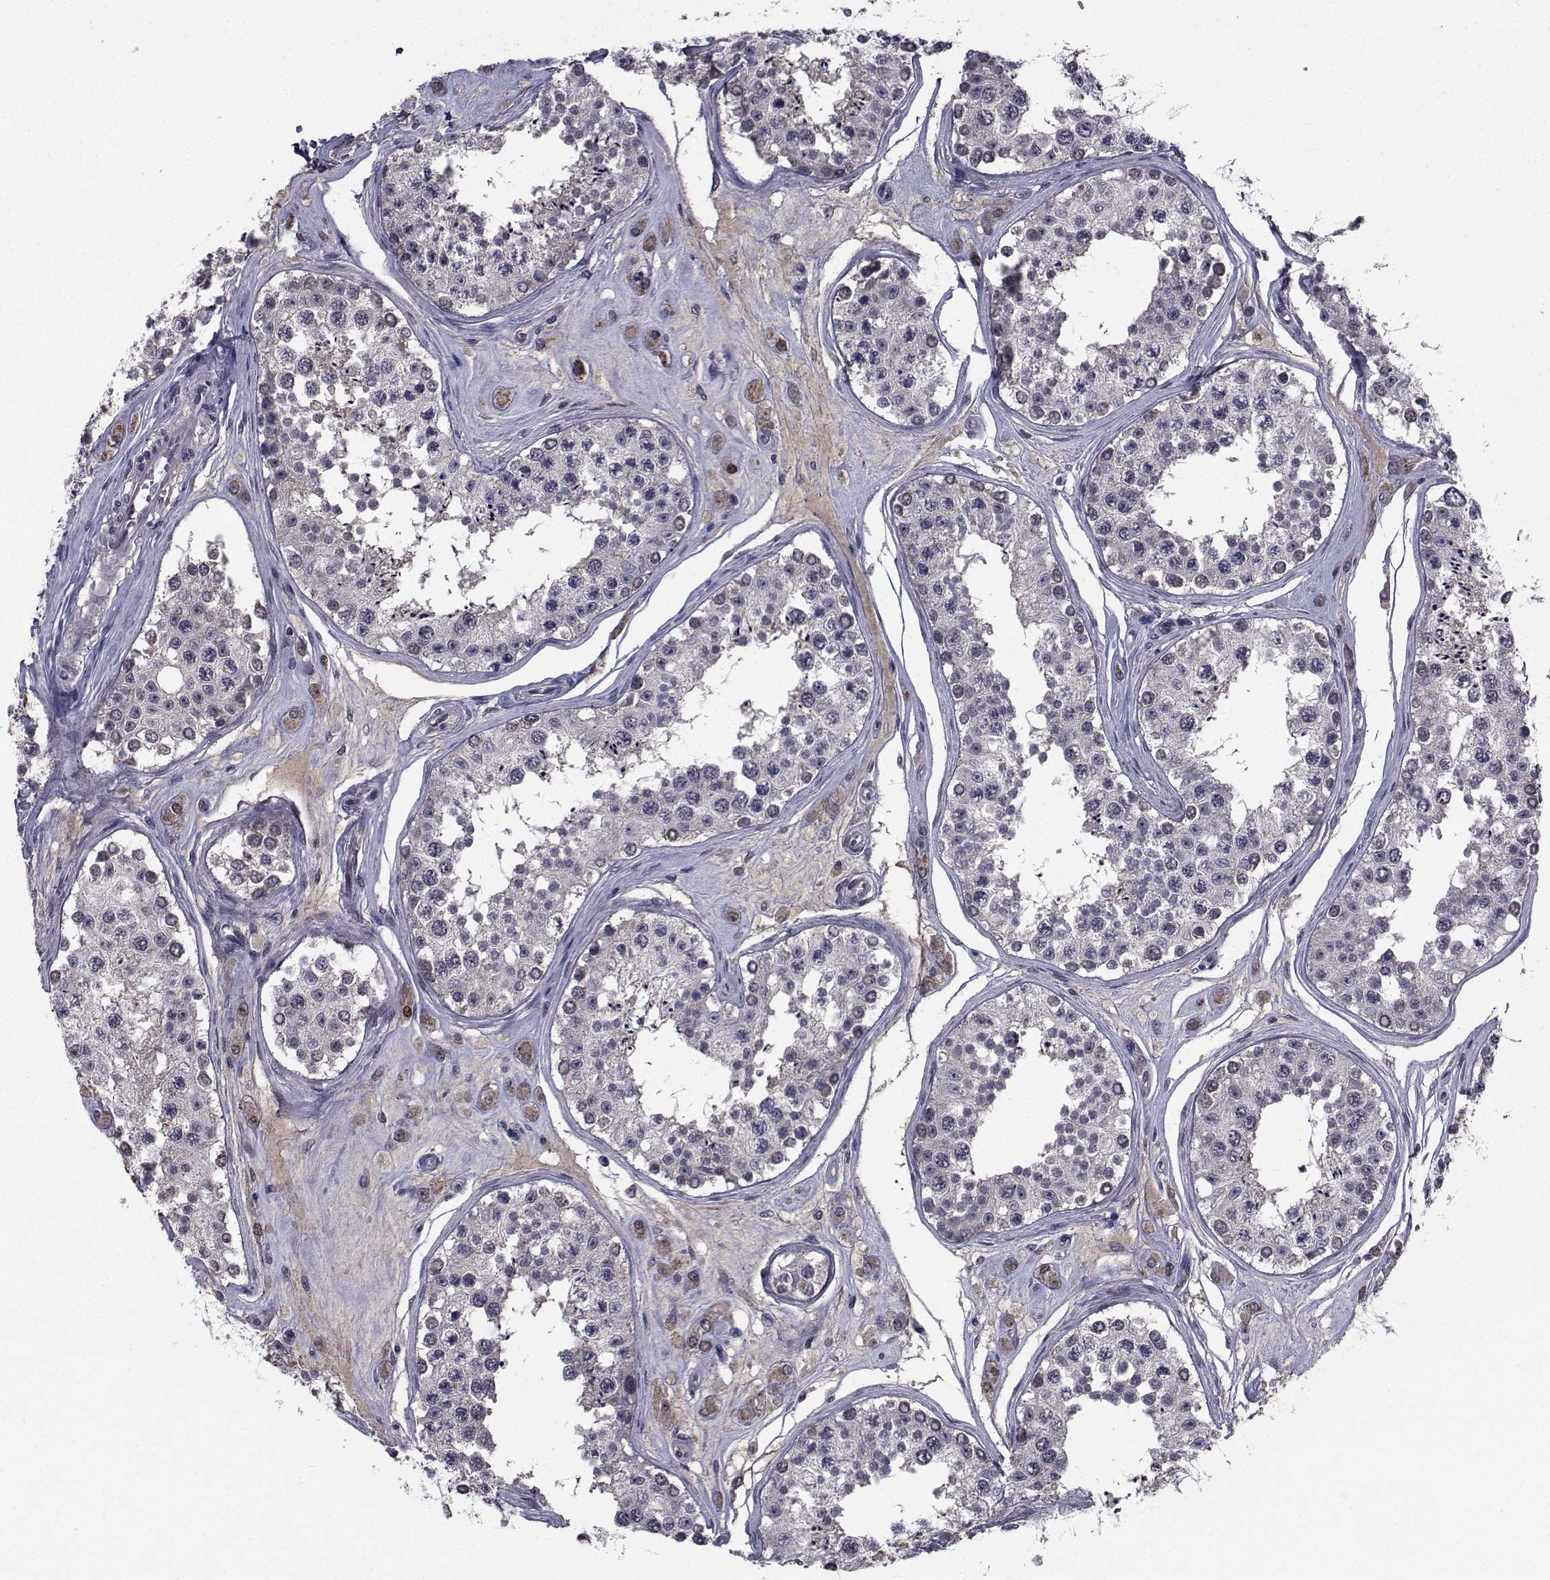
{"staining": {"intensity": "negative", "quantity": "none", "location": "none"}, "tissue": "testis", "cell_type": "Cells in seminiferous ducts", "image_type": "normal", "snomed": [{"axis": "morphology", "description": "Normal tissue, NOS"}, {"axis": "topography", "description": "Testis"}], "caption": "This micrograph is of benign testis stained with immunohistochemistry to label a protein in brown with the nuclei are counter-stained blue. There is no positivity in cells in seminiferous ducts.", "gene": "CYP2S1", "patient": {"sex": "male", "age": 25}}